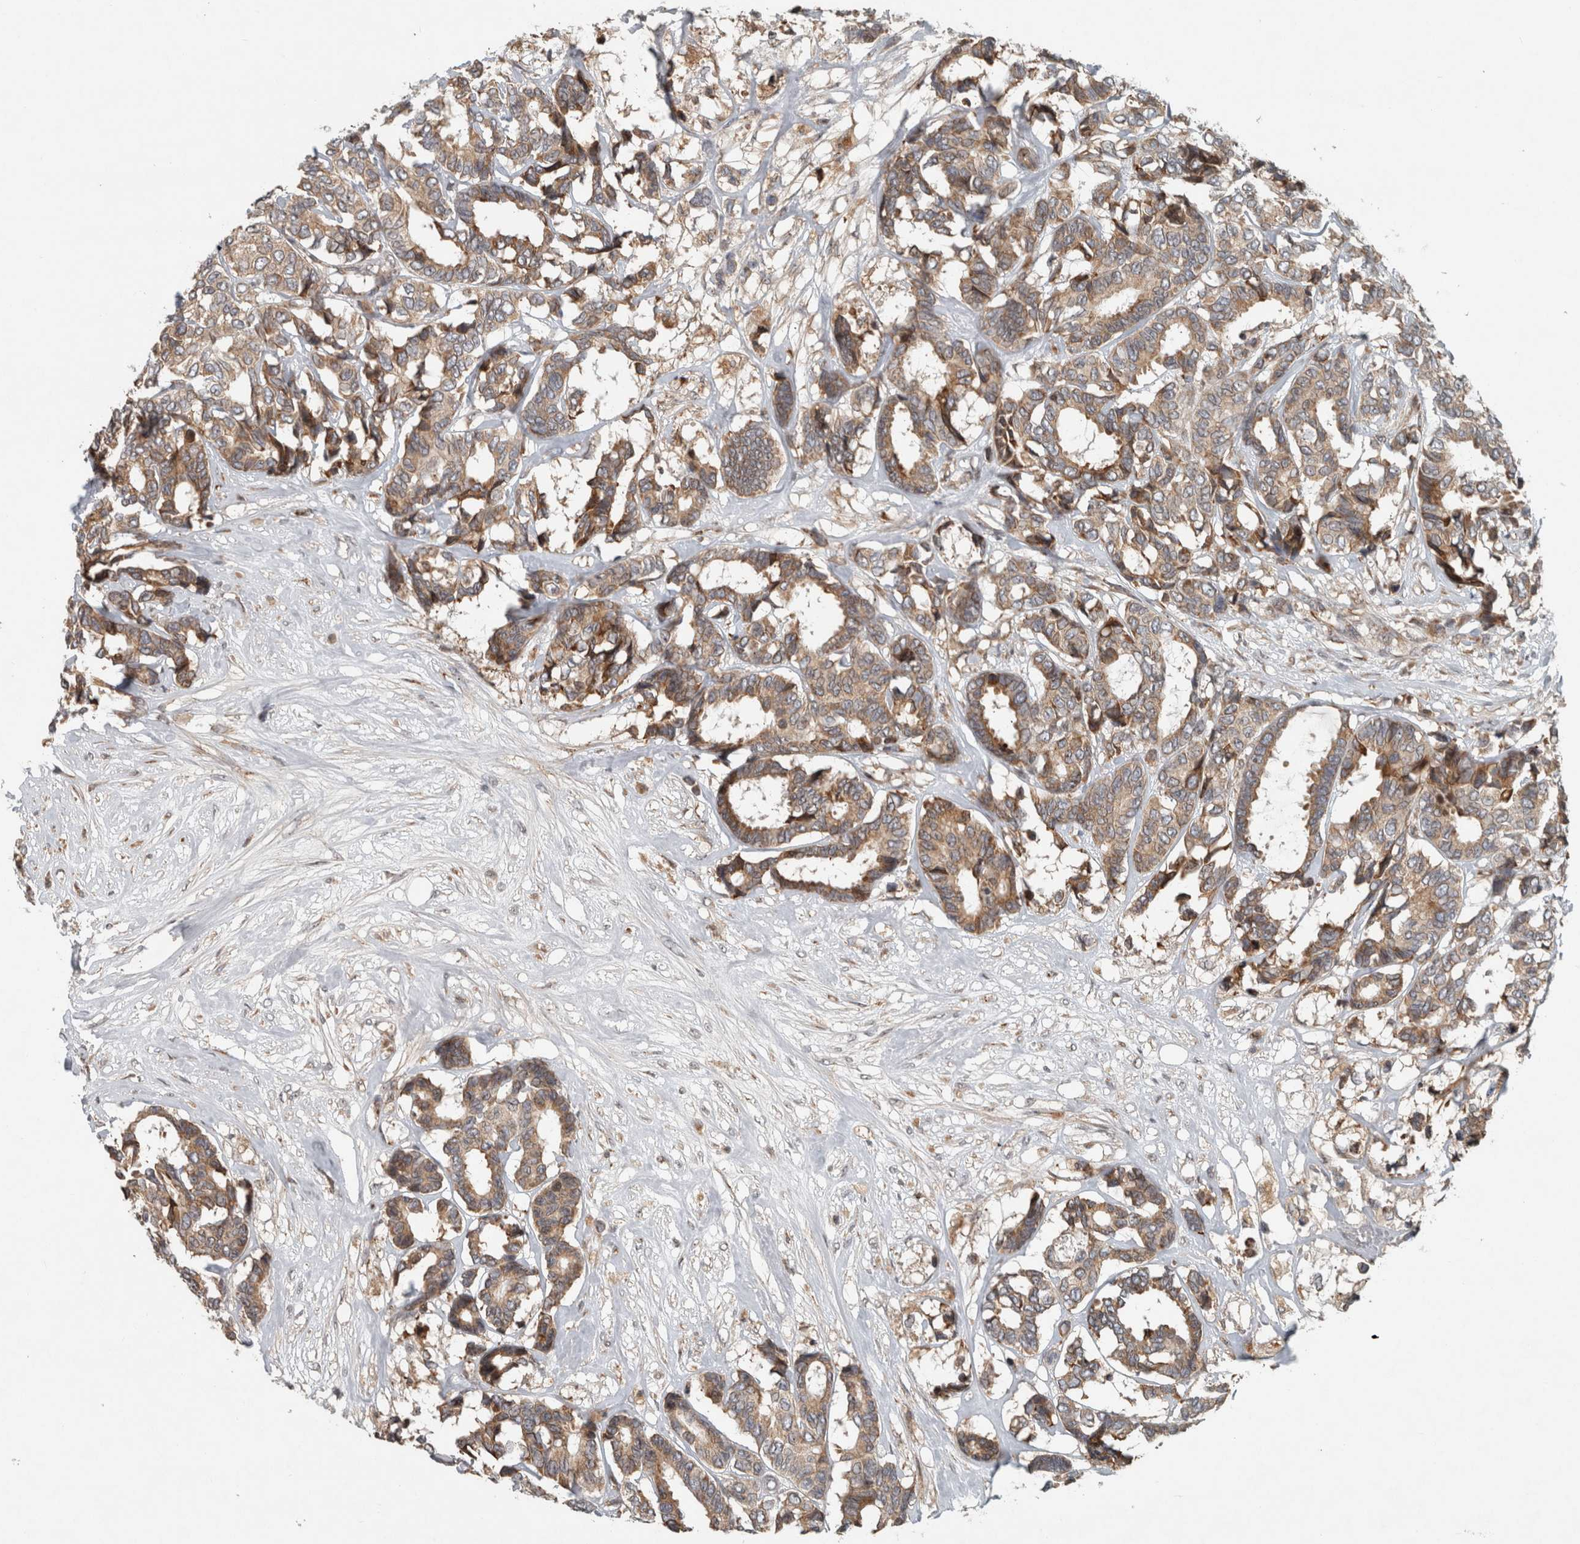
{"staining": {"intensity": "moderate", "quantity": ">75%", "location": "cytoplasmic/membranous"}, "tissue": "breast cancer", "cell_type": "Tumor cells", "image_type": "cancer", "snomed": [{"axis": "morphology", "description": "Duct carcinoma"}, {"axis": "topography", "description": "Breast"}], "caption": "This micrograph demonstrates breast cancer (intraductal carcinoma) stained with immunohistochemistry (IHC) to label a protein in brown. The cytoplasmic/membranous of tumor cells show moderate positivity for the protein. Nuclei are counter-stained blue.", "gene": "GPR137B", "patient": {"sex": "female", "age": 87}}